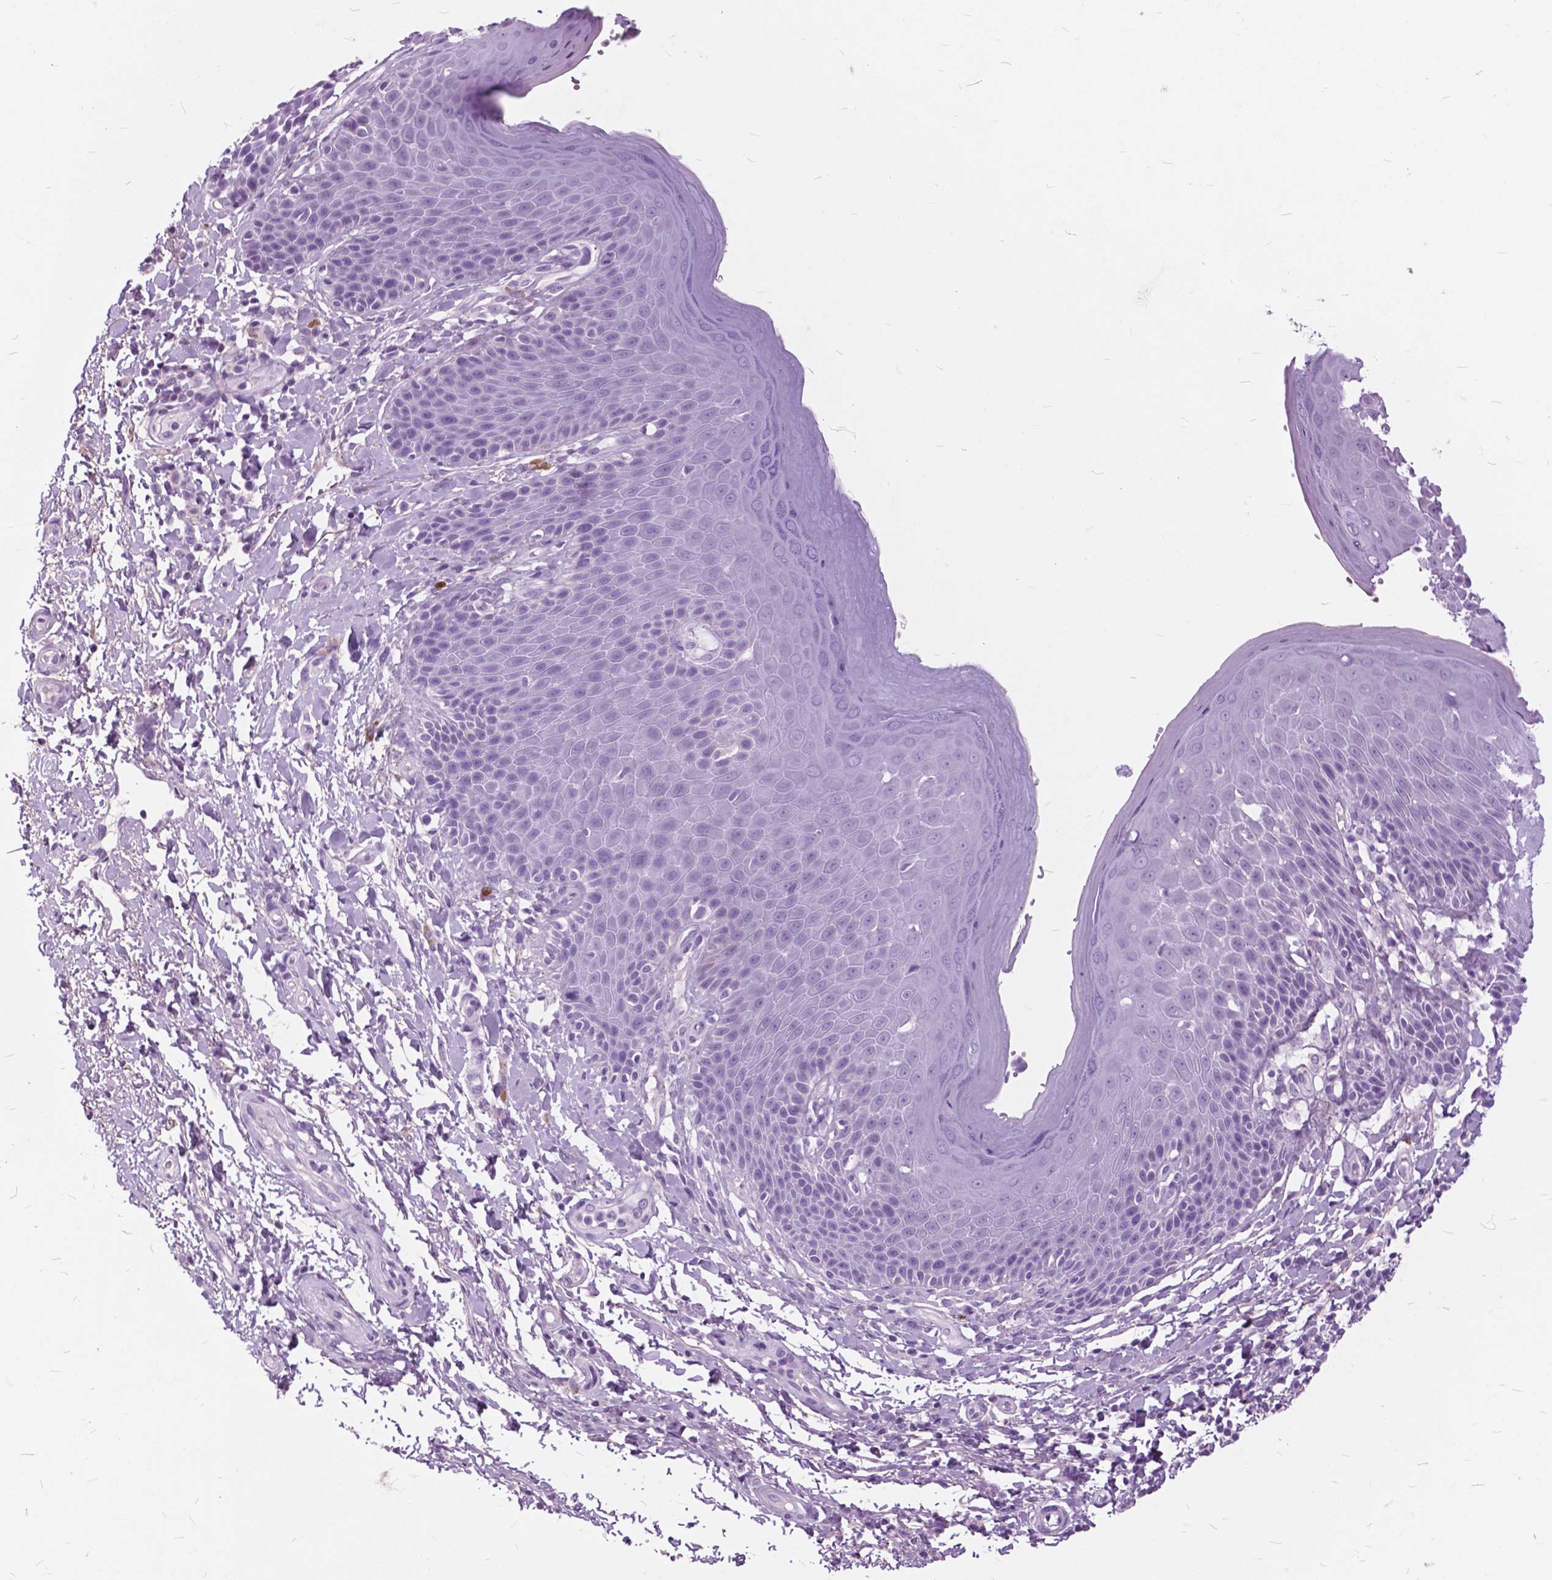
{"staining": {"intensity": "negative", "quantity": "none", "location": "none"}, "tissue": "skin", "cell_type": "Epidermal cells", "image_type": "normal", "snomed": [{"axis": "morphology", "description": "Normal tissue, NOS"}, {"axis": "topography", "description": "Anal"}, {"axis": "topography", "description": "Peripheral nerve tissue"}], "caption": "IHC photomicrograph of normal skin: skin stained with DAB (3,3'-diaminobenzidine) reveals no significant protein expression in epidermal cells.", "gene": "GDF9", "patient": {"sex": "male", "age": 51}}